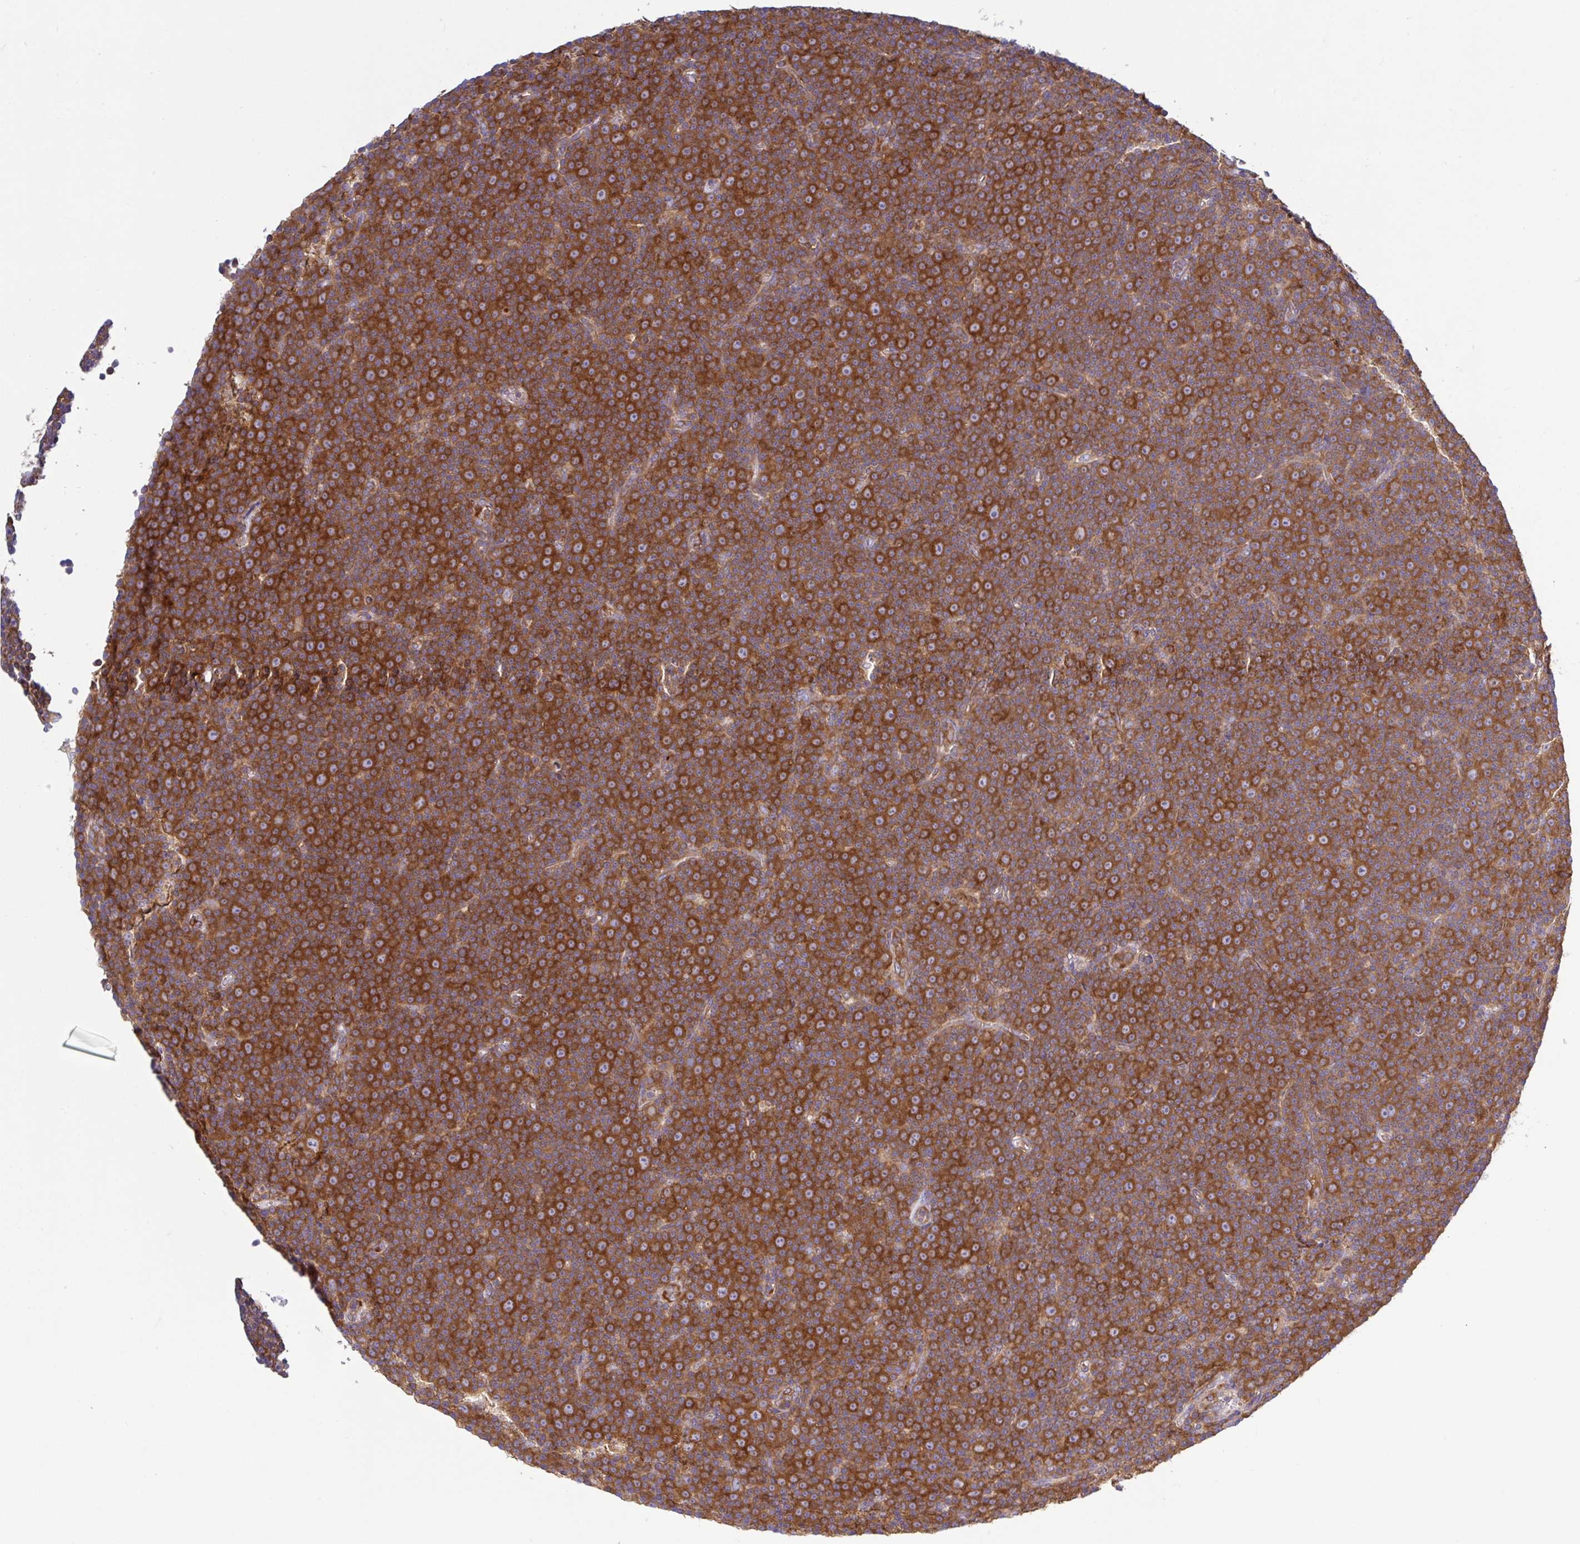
{"staining": {"intensity": "strong", "quantity": ">75%", "location": "cytoplasmic/membranous"}, "tissue": "lymphoma", "cell_type": "Tumor cells", "image_type": "cancer", "snomed": [{"axis": "morphology", "description": "Malignant lymphoma, non-Hodgkin's type, Low grade"}, {"axis": "topography", "description": "Lymph node"}], "caption": "Strong cytoplasmic/membranous protein expression is appreciated in about >75% of tumor cells in lymphoma. (DAB (3,3'-diaminobenzidine) IHC, brown staining for protein, blue staining for nuclei).", "gene": "LARS1", "patient": {"sex": "female", "age": 67}}